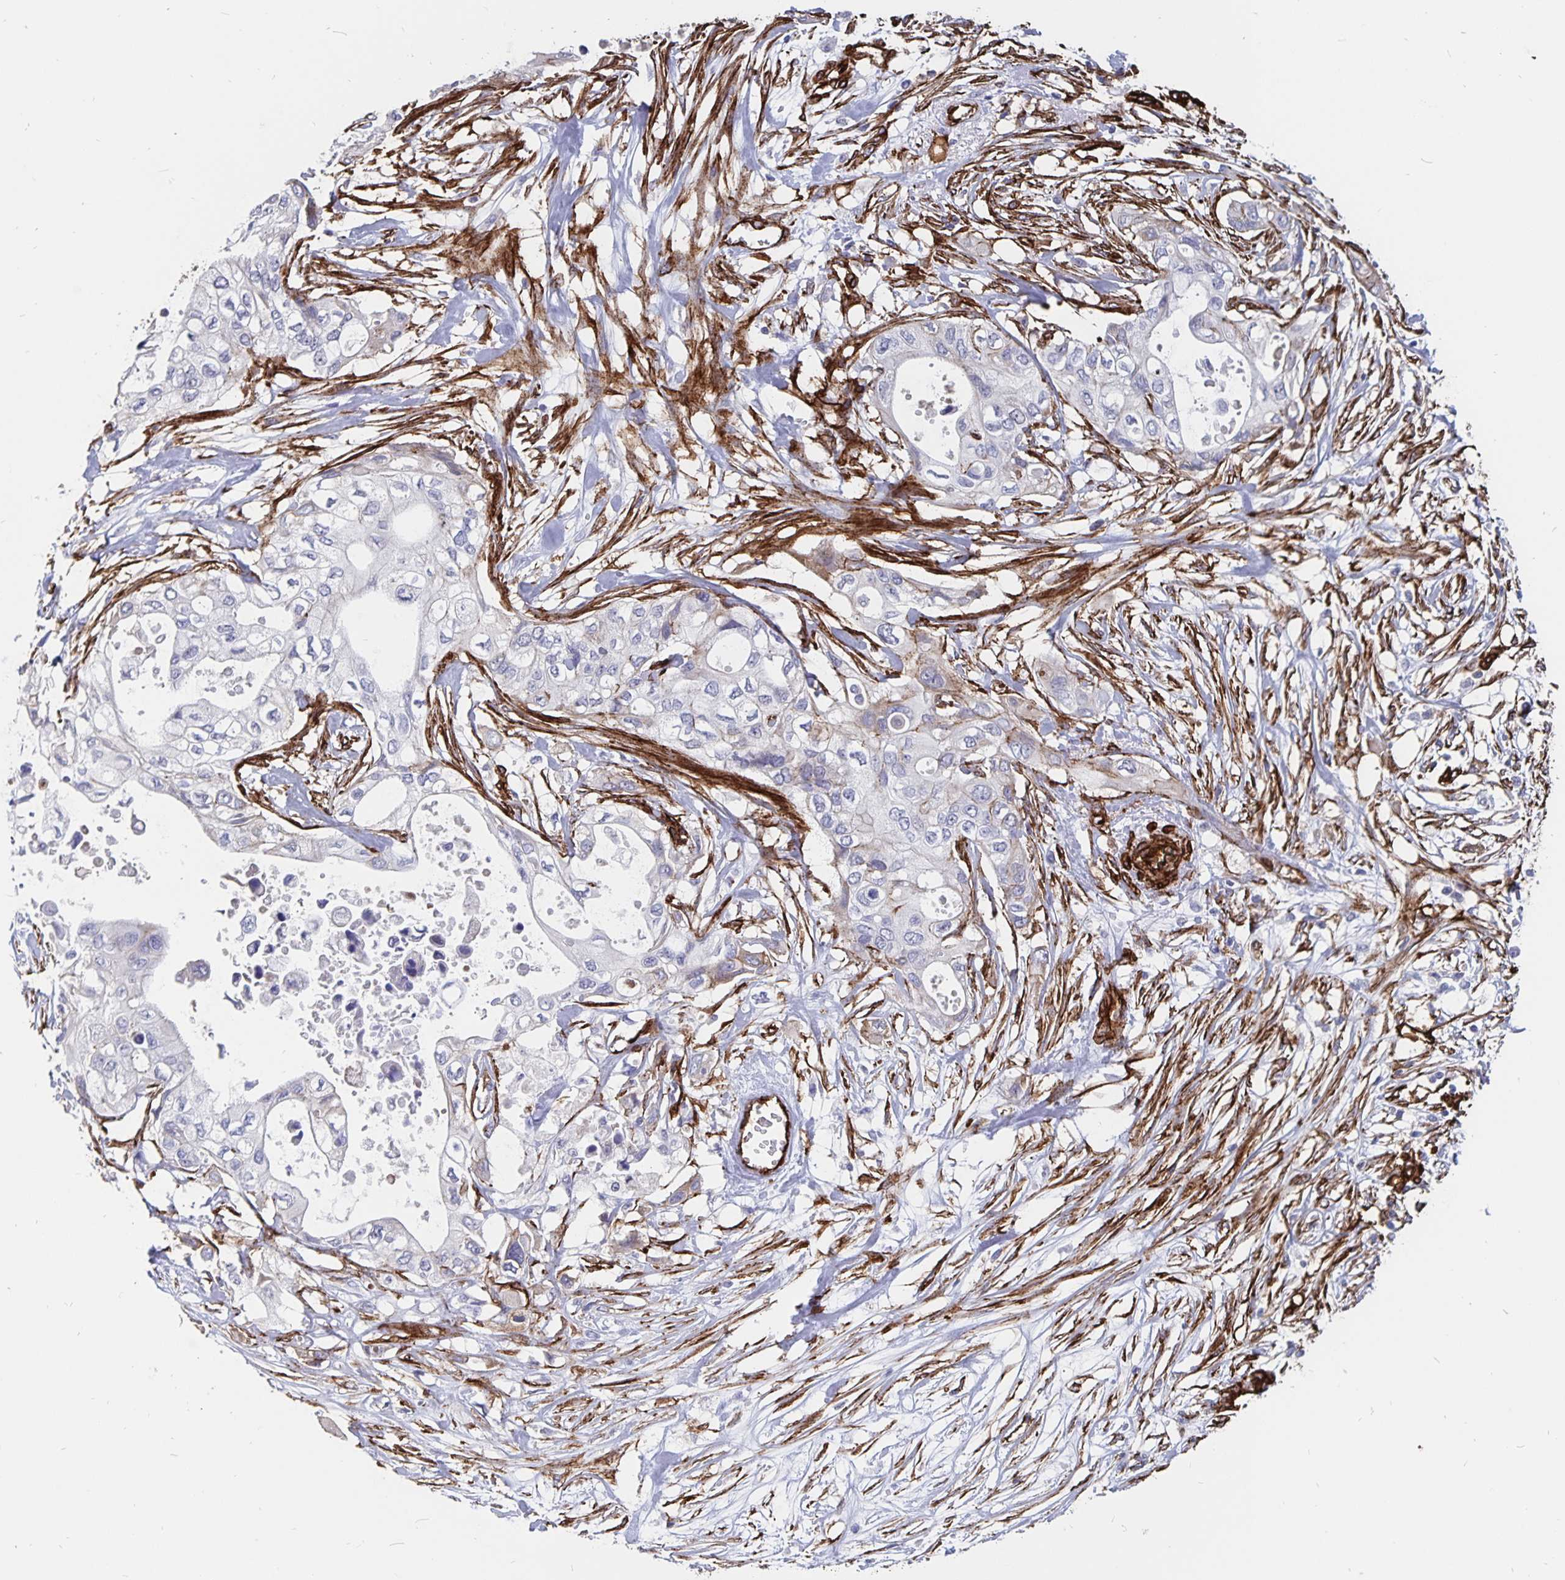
{"staining": {"intensity": "negative", "quantity": "none", "location": "none"}, "tissue": "pancreatic cancer", "cell_type": "Tumor cells", "image_type": "cancer", "snomed": [{"axis": "morphology", "description": "Adenocarcinoma, NOS"}, {"axis": "topography", "description": "Pancreas"}], "caption": "An image of human pancreatic cancer is negative for staining in tumor cells.", "gene": "DCHS2", "patient": {"sex": "female", "age": 63}}